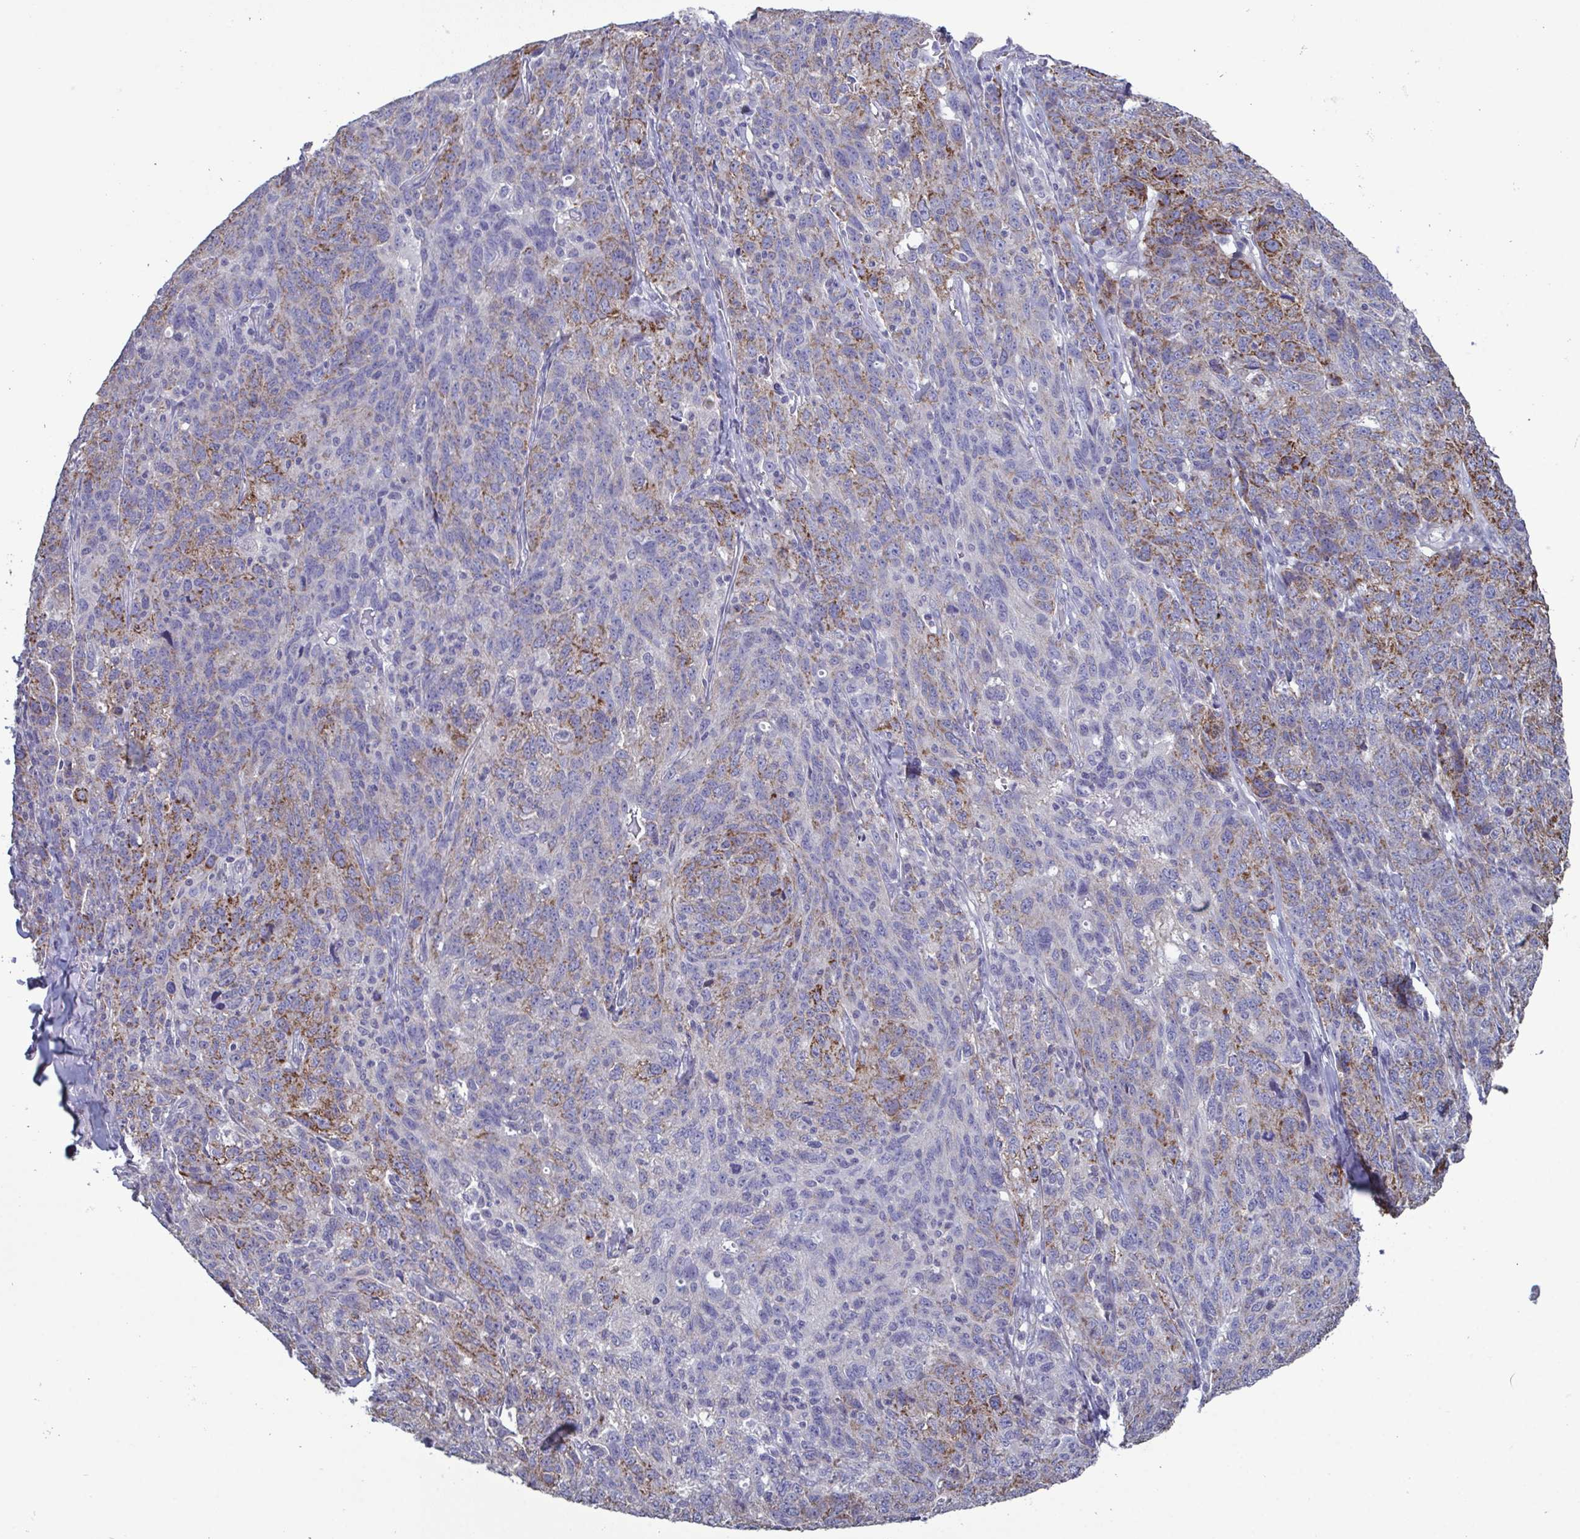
{"staining": {"intensity": "moderate", "quantity": "<25%", "location": "cytoplasmic/membranous"}, "tissue": "ovarian cancer", "cell_type": "Tumor cells", "image_type": "cancer", "snomed": [{"axis": "morphology", "description": "Cystadenocarcinoma, serous, NOS"}, {"axis": "topography", "description": "Ovary"}], "caption": "Ovarian cancer was stained to show a protein in brown. There is low levels of moderate cytoplasmic/membranous staining in about <25% of tumor cells.", "gene": "GLDC", "patient": {"sex": "female", "age": 71}}